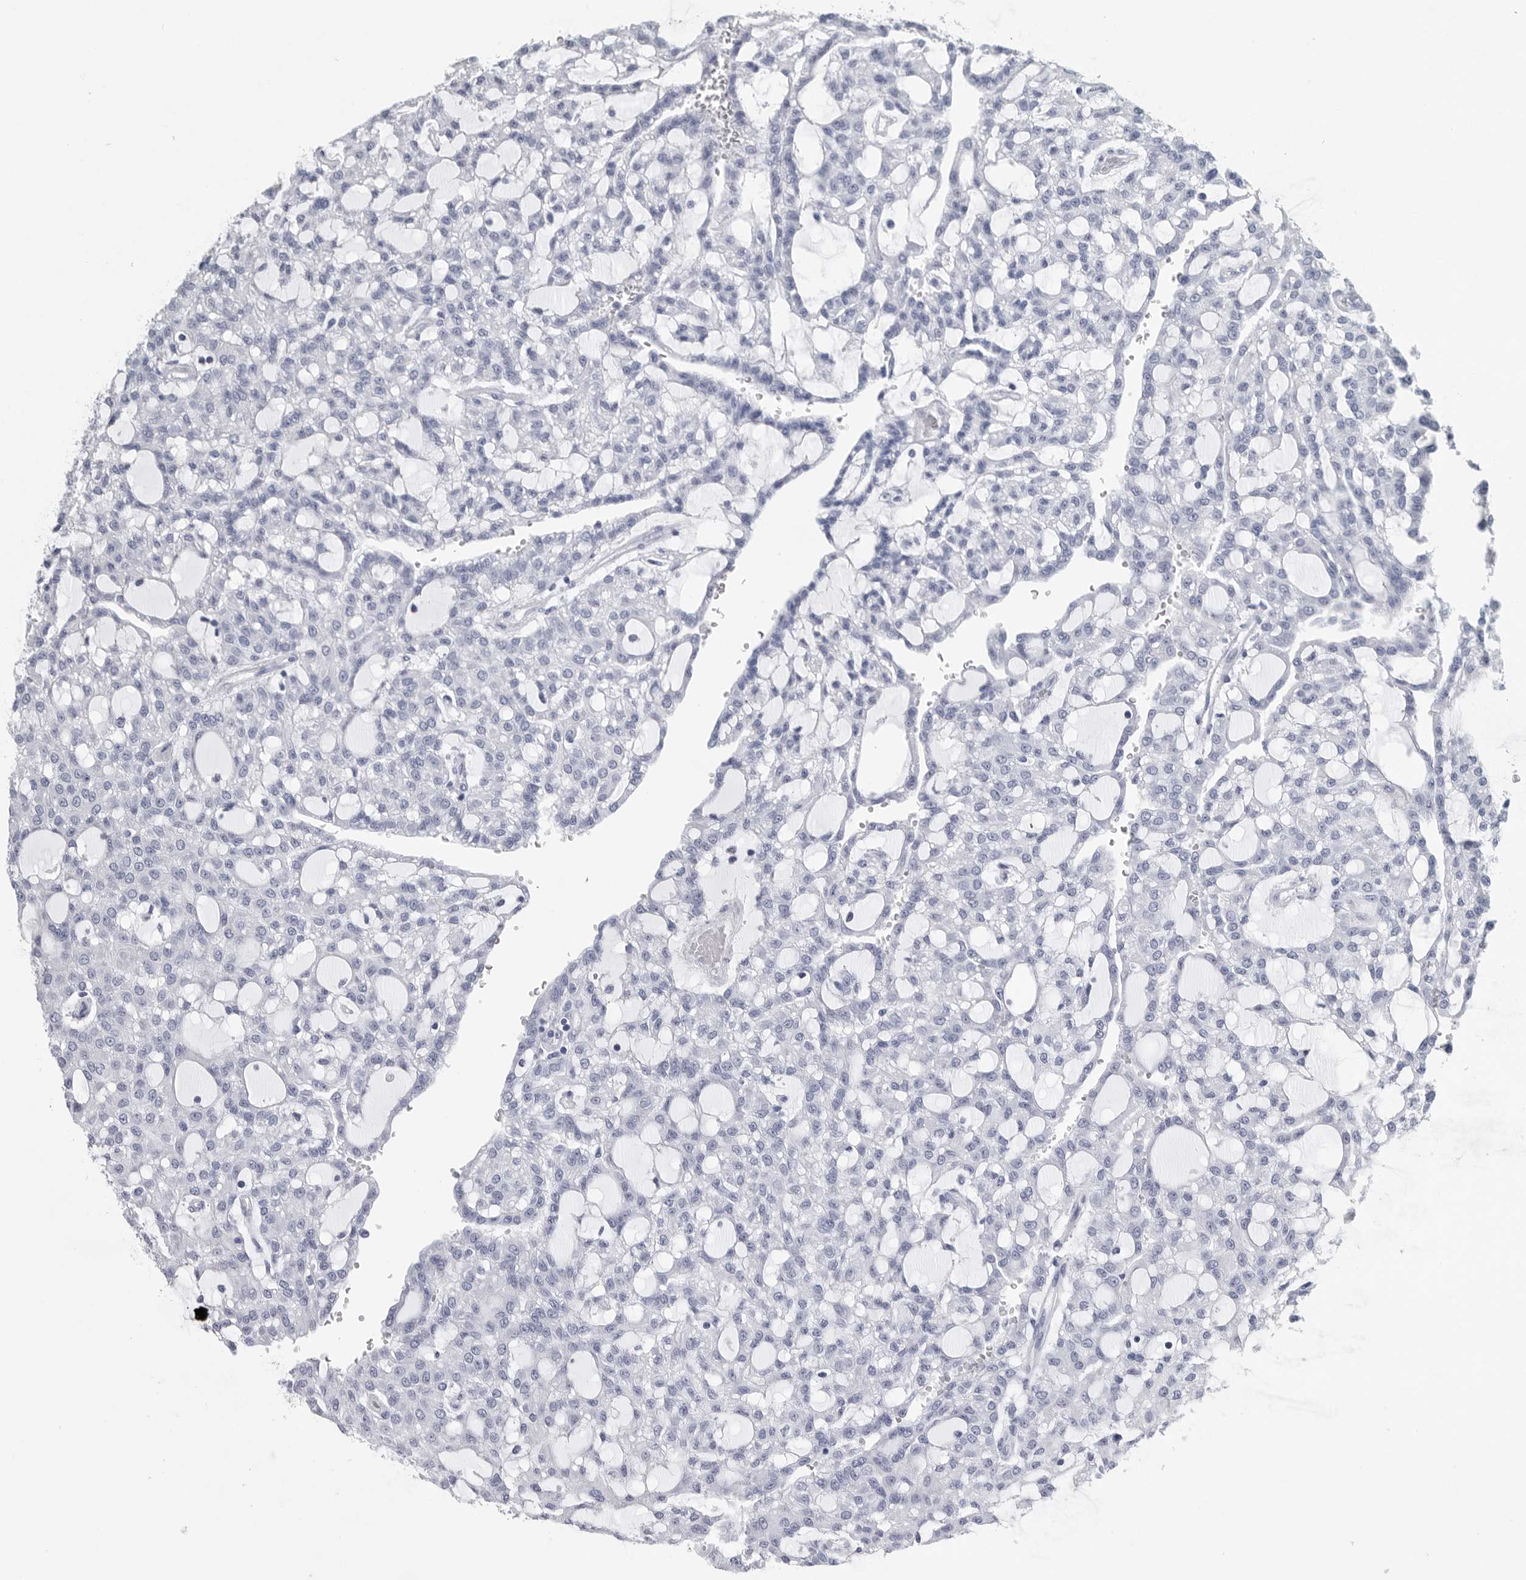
{"staining": {"intensity": "negative", "quantity": "none", "location": "none"}, "tissue": "renal cancer", "cell_type": "Tumor cells", "image_type": "cancer", "snomed": [{"axis": "morphology", "description": "Adenocarcinoma, NOS"}, {"axis": "topography", "description": "Kidney"}], "caption": "Immunohistochemical staining of renal cancer (adenocarcinoma) displays no significant expression in tumor cells.", "gene": "PDCD4", "patient": {"sex": "male", "age": 63}}